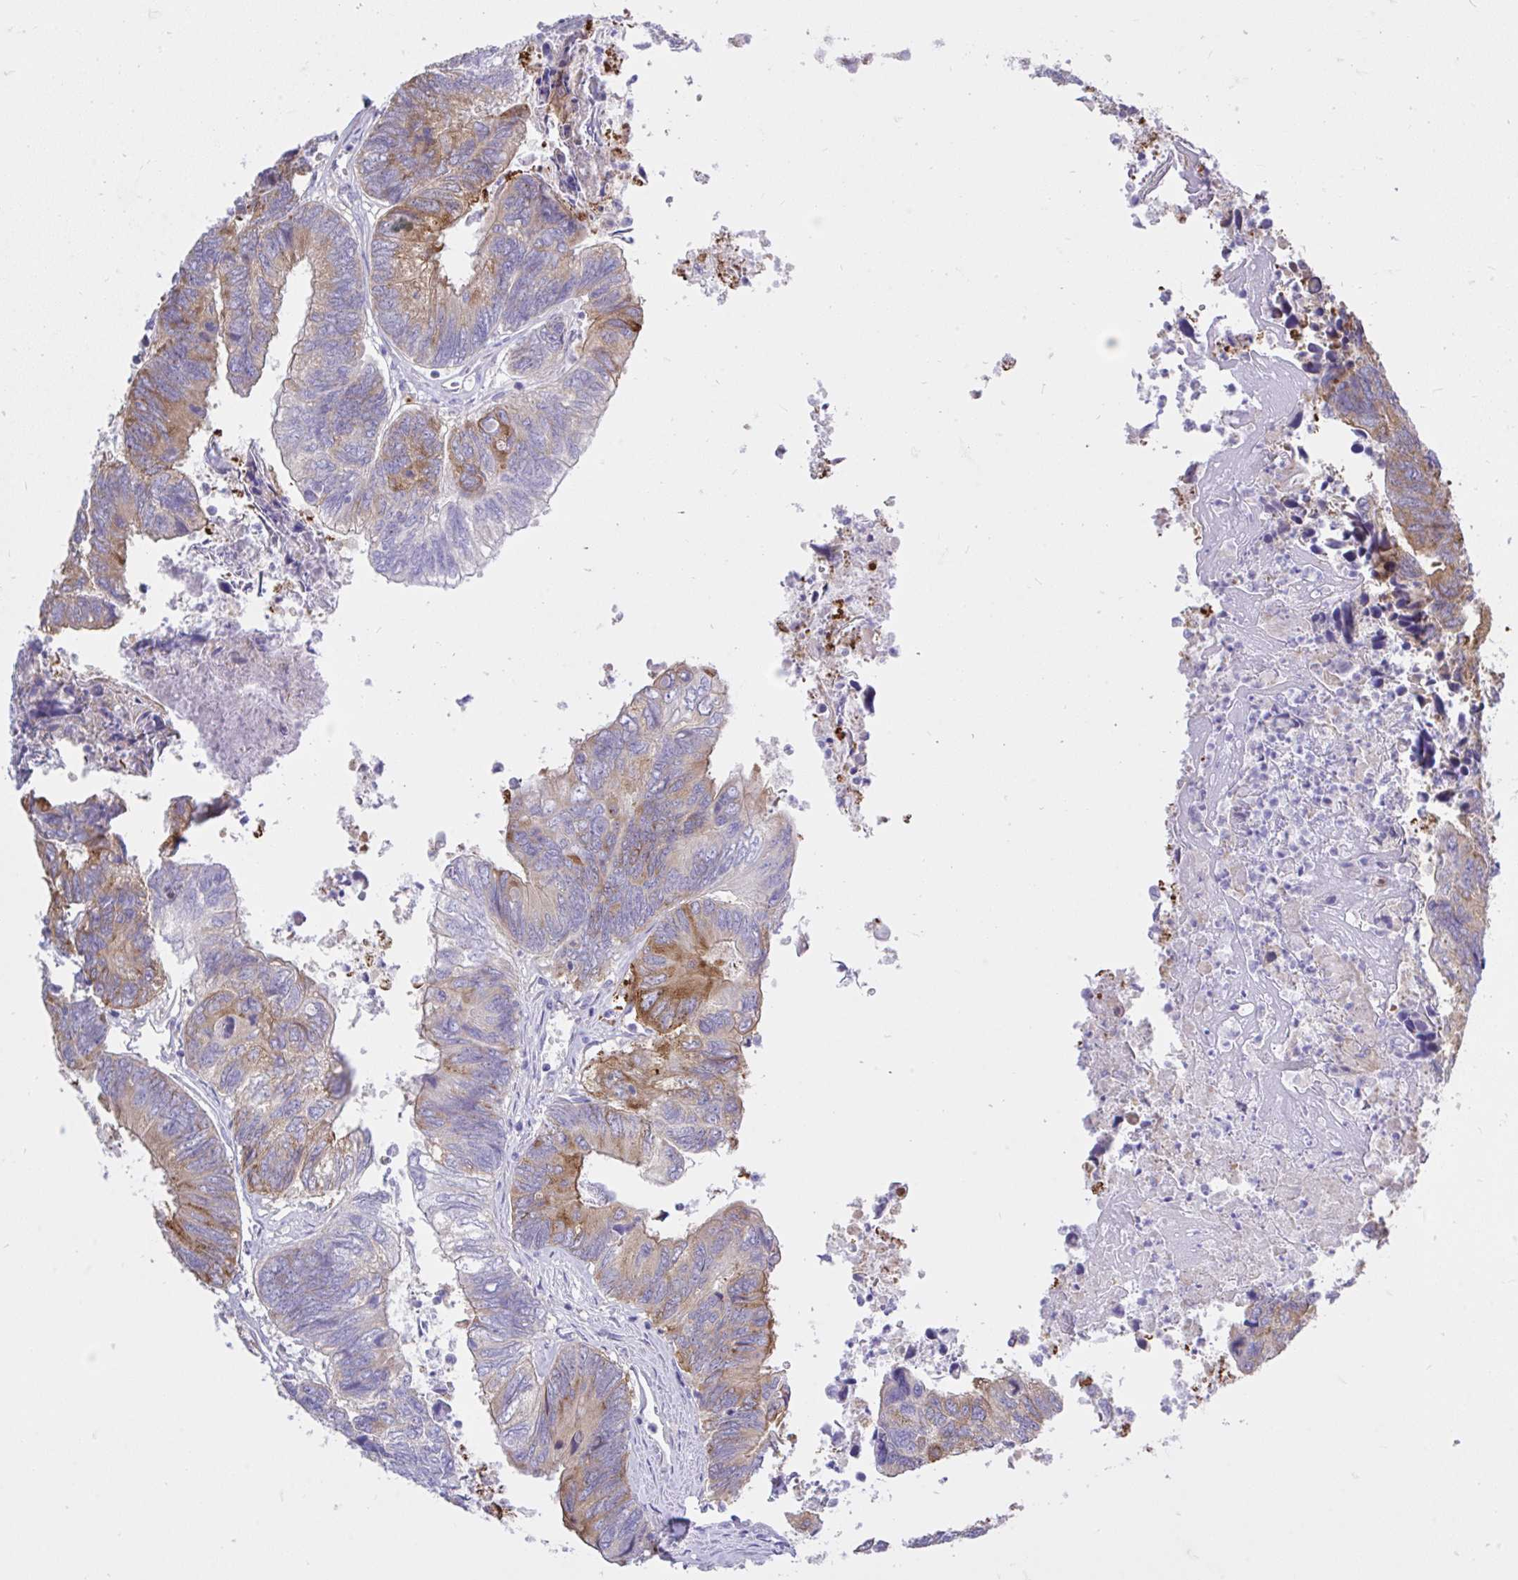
{"staining": {"intensity": "moderate", "quantity": "25%-75%", "location": "cytoplasmic/membranous"}, "tissue": "colorectal cancer", "cell_type": "Tumor cells", "image_type": "cancer", "snomed": [{"axis": "morphology", "description": "Adenocarcinoma, NOS"}, {"axis": "topography", "description": "Colon"}], "caption": "A brown stain highlights moderate cytoplasmic/membranous positivity of a protein in human colorectal cancer (adenocarcinoma) tumor cells.", "gene": "EEF1A2", "patient": {"sex": "female", "age": 67}}